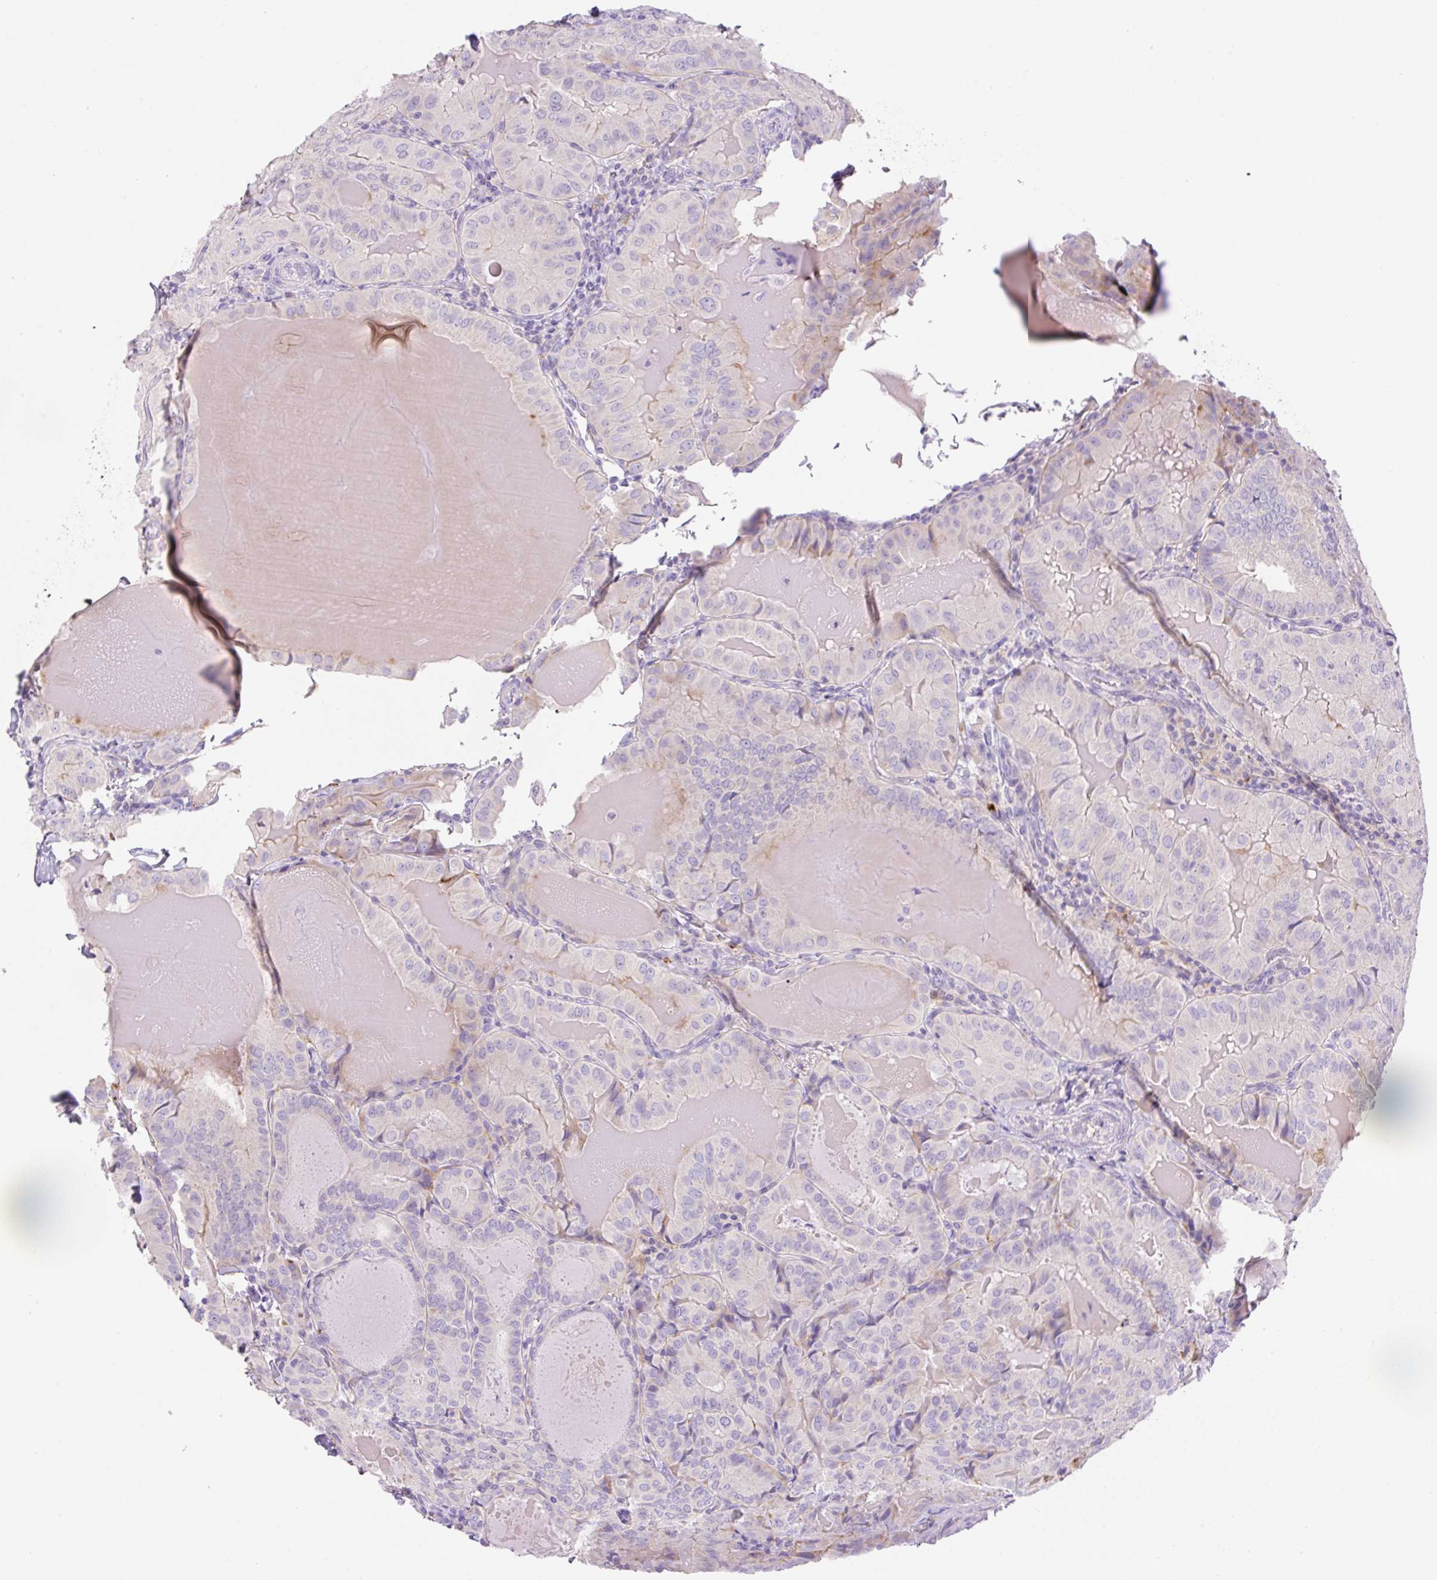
{"staining": {"intensity": "negative", "quantity": "none", "location": "none"}, "tissue": "thyroid cancer", "cell_type": "Tumor cells", "image_type": "cancer", "snomed": [{"axis": "morphology", "description": "Papillary adenocarcinoma, NOS"}, {"axis": "topography", "description": "Thyroid gland"}], "caption": "Micrograph shows no significant protein expression in tumor cells of papillary adenocarcinoma (thyroid).", "gene": "TDRD15", "patient": {"sex": "female", "age": 68}}